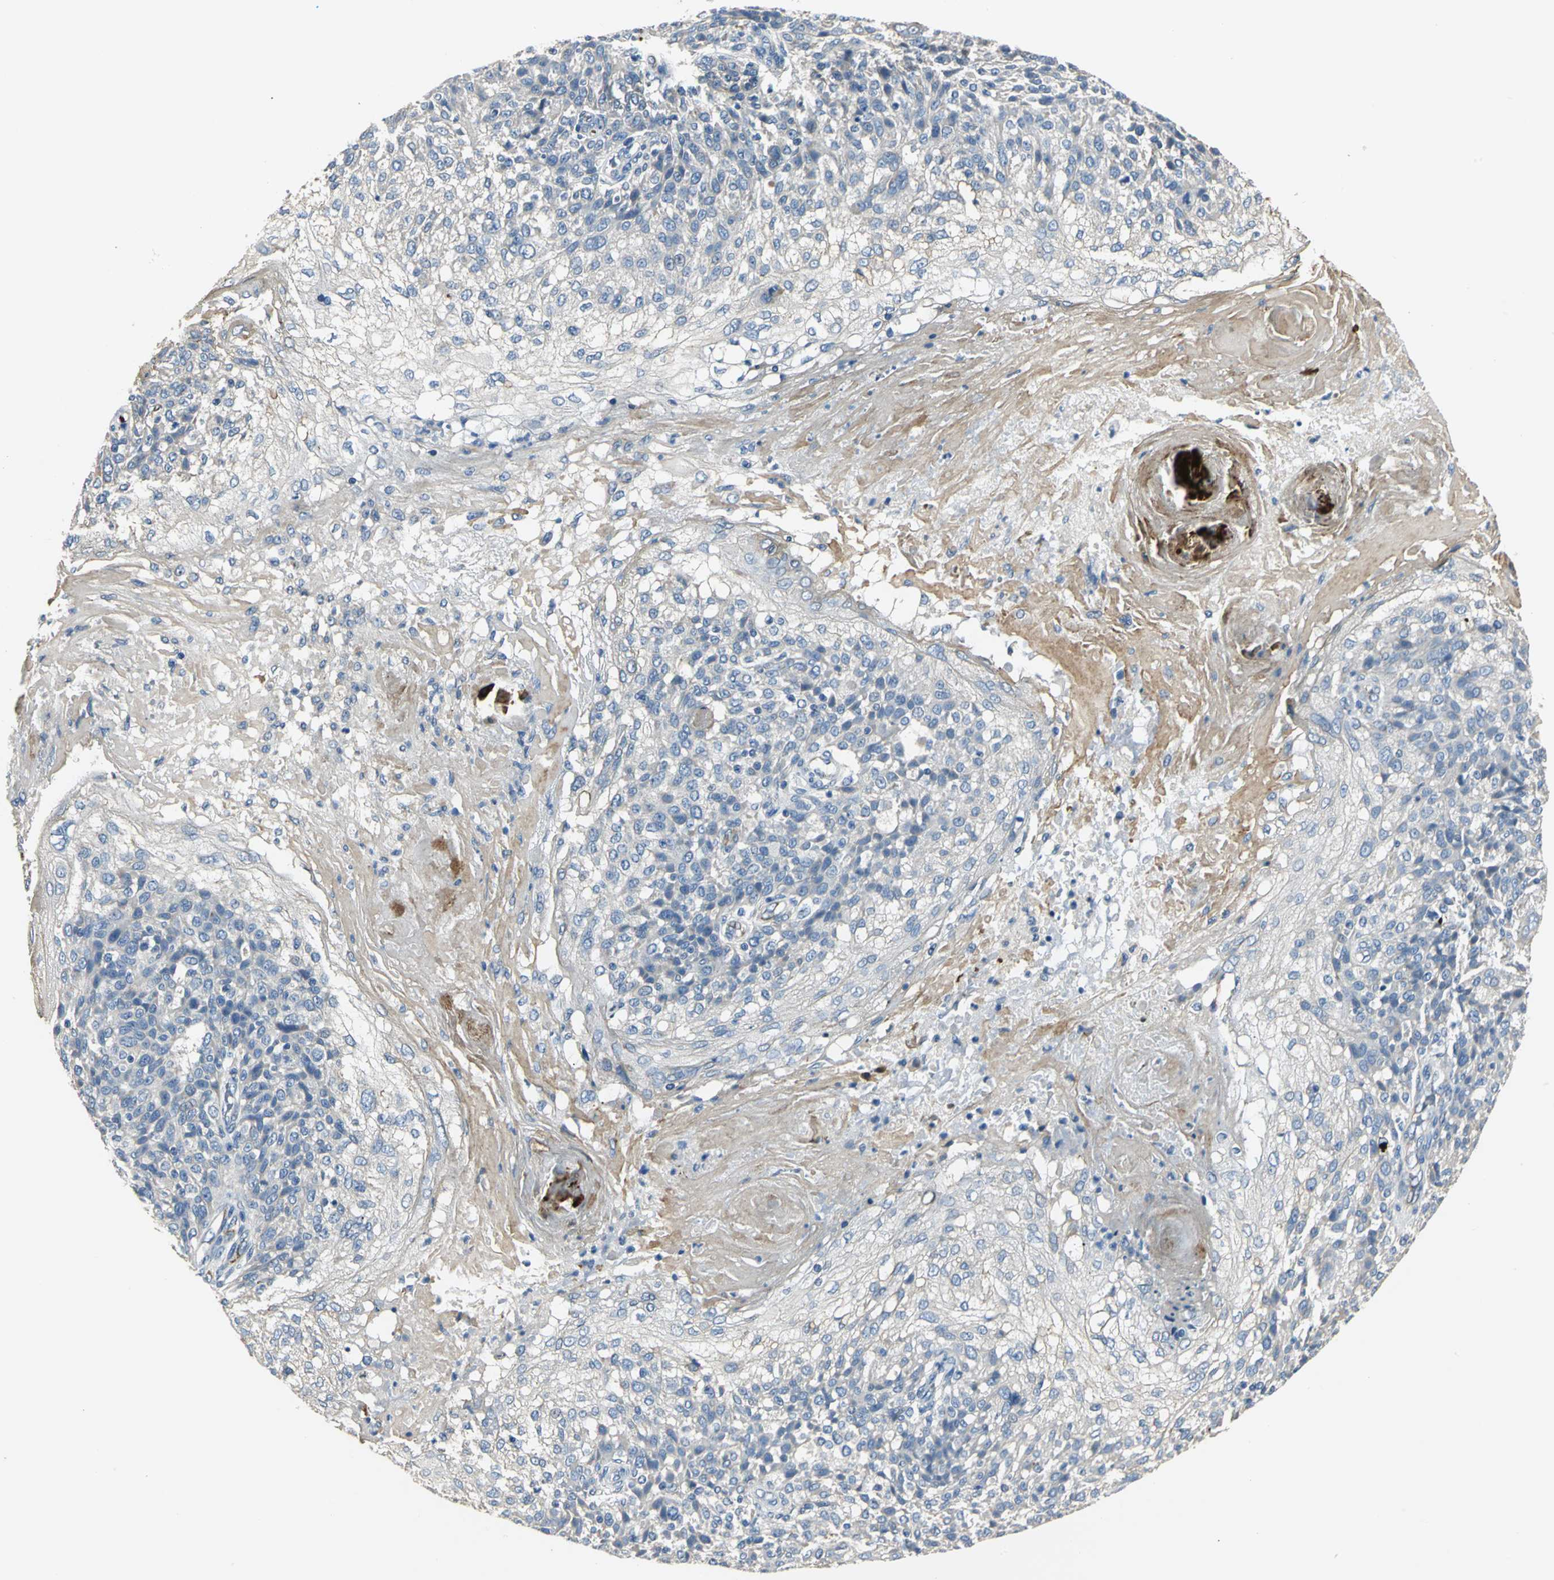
{"staining": {"intensity": "weak", "quantity": "25%-75%", "location": "cytoplasmic/membranous"}, "tissue": "skin cancer", "cell_type": "Tumor cells", "image_type": "cancer", "snomed": [{"axis": "morphology", "description": "Normal tissue, NOS"}, {"axis": "morphology", "description": "Squamous cell carcinoma, NOS"}, {"axis": "topography", "description": "Skin"}], "caption": "A micrograph showing weak cytoplasmic/membranous expression in approximately 25%-75% of tumor cells in squamous cell carcinoma (skin), as visualized by brown immunohistochemical staining.", "gene": "B3GNT2", "patient": {"sex": "female", "age": 83}}